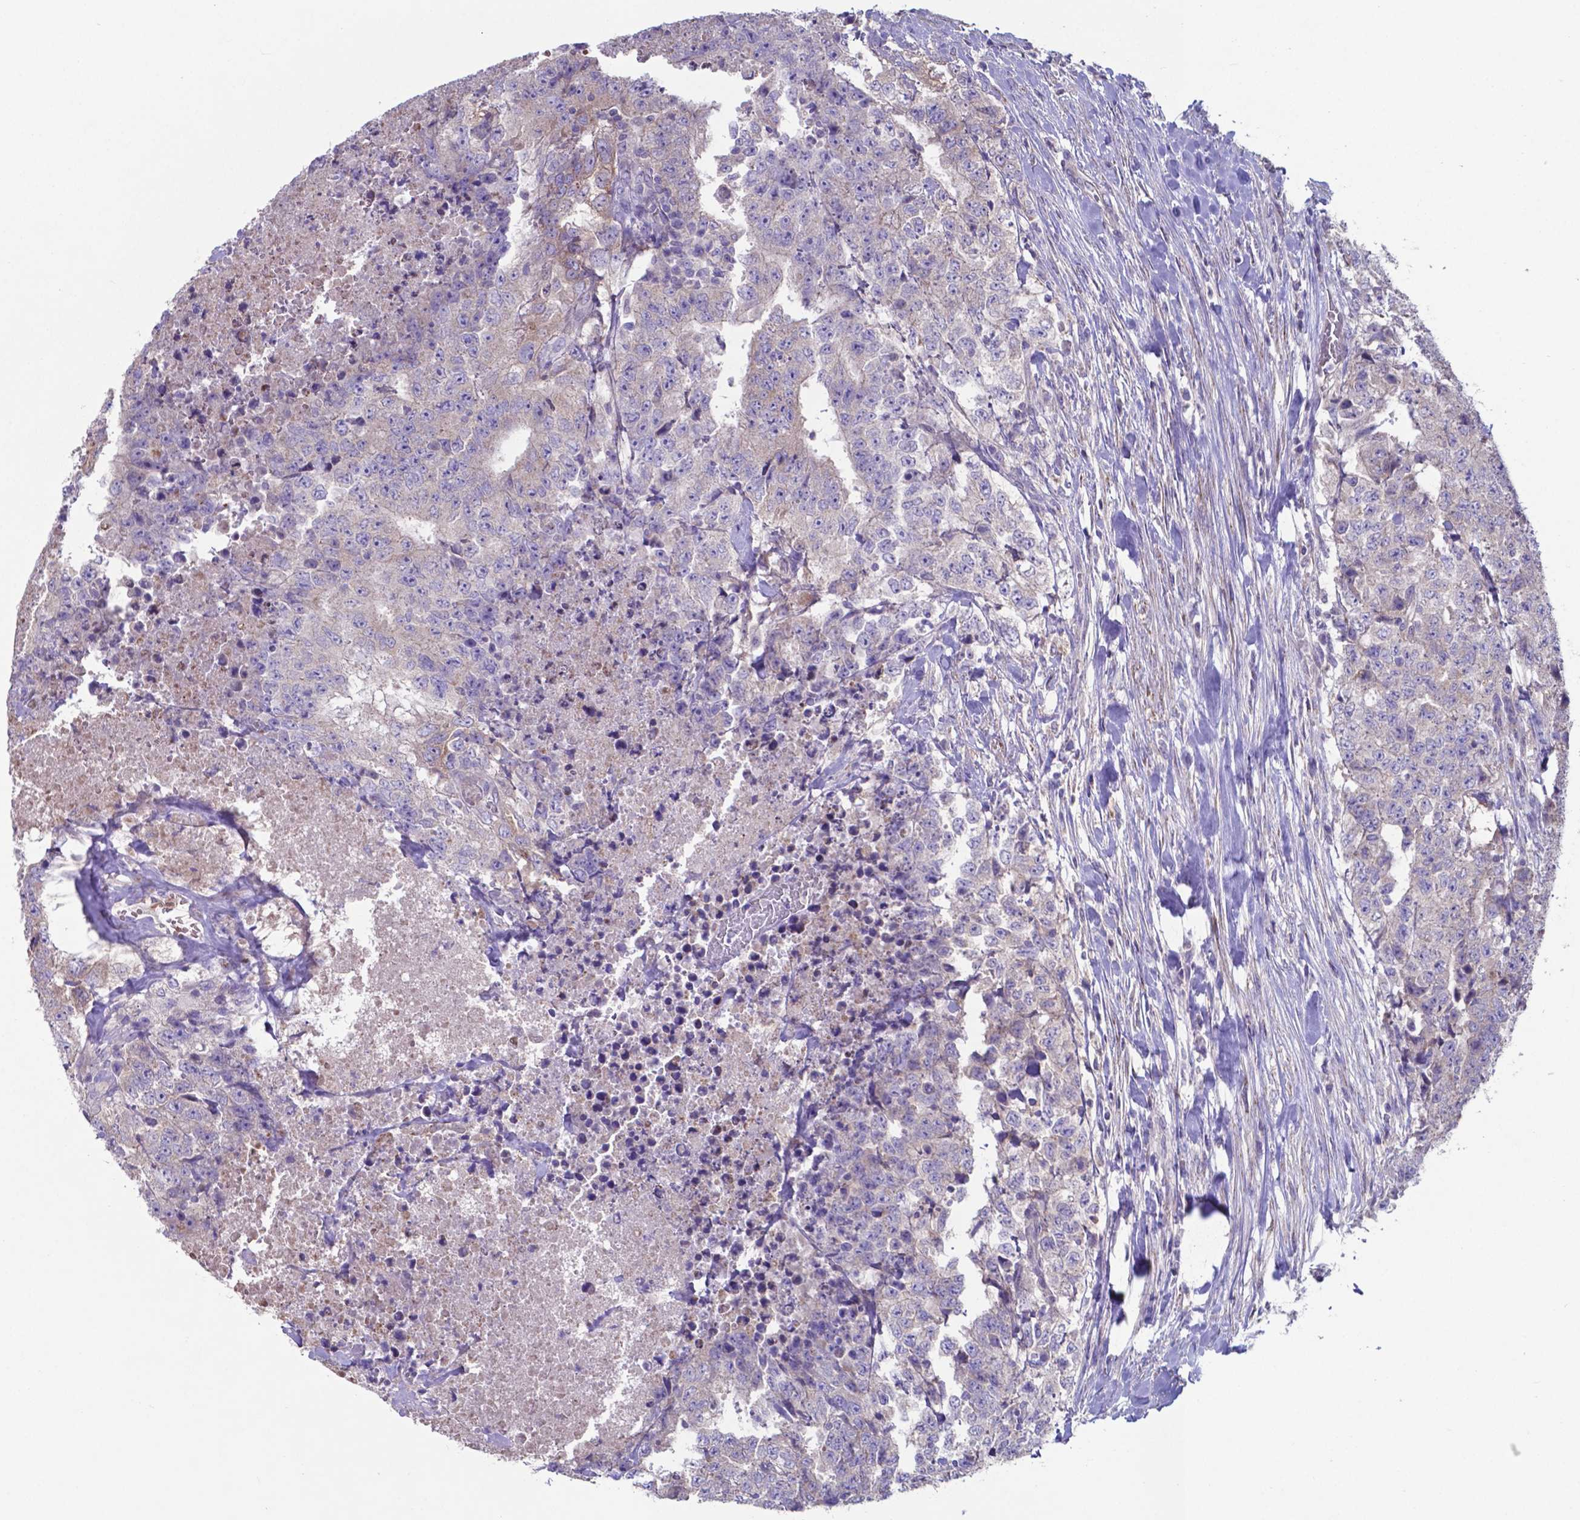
{"staining": {"intensity": "weak", "quantity": "25%-75%", "location": "cytoplasmic/membranous"}, "tissue": "testis cancer", "cell_type": "Tumor cells", "image_type": "cancer", "snomed": [{"axis": "morphology", "description": "Carcinoma, Embryonal, NOS"}, {"axis": "topography", "description": "Testis"}], "caption": "A brown stain shows weak cytoplasmic/membranous staining of a protein in testis embryonal carcinoma tumor cells.", "gene": "TYRO3", "patient": {"sex": "male", "age": 24}}